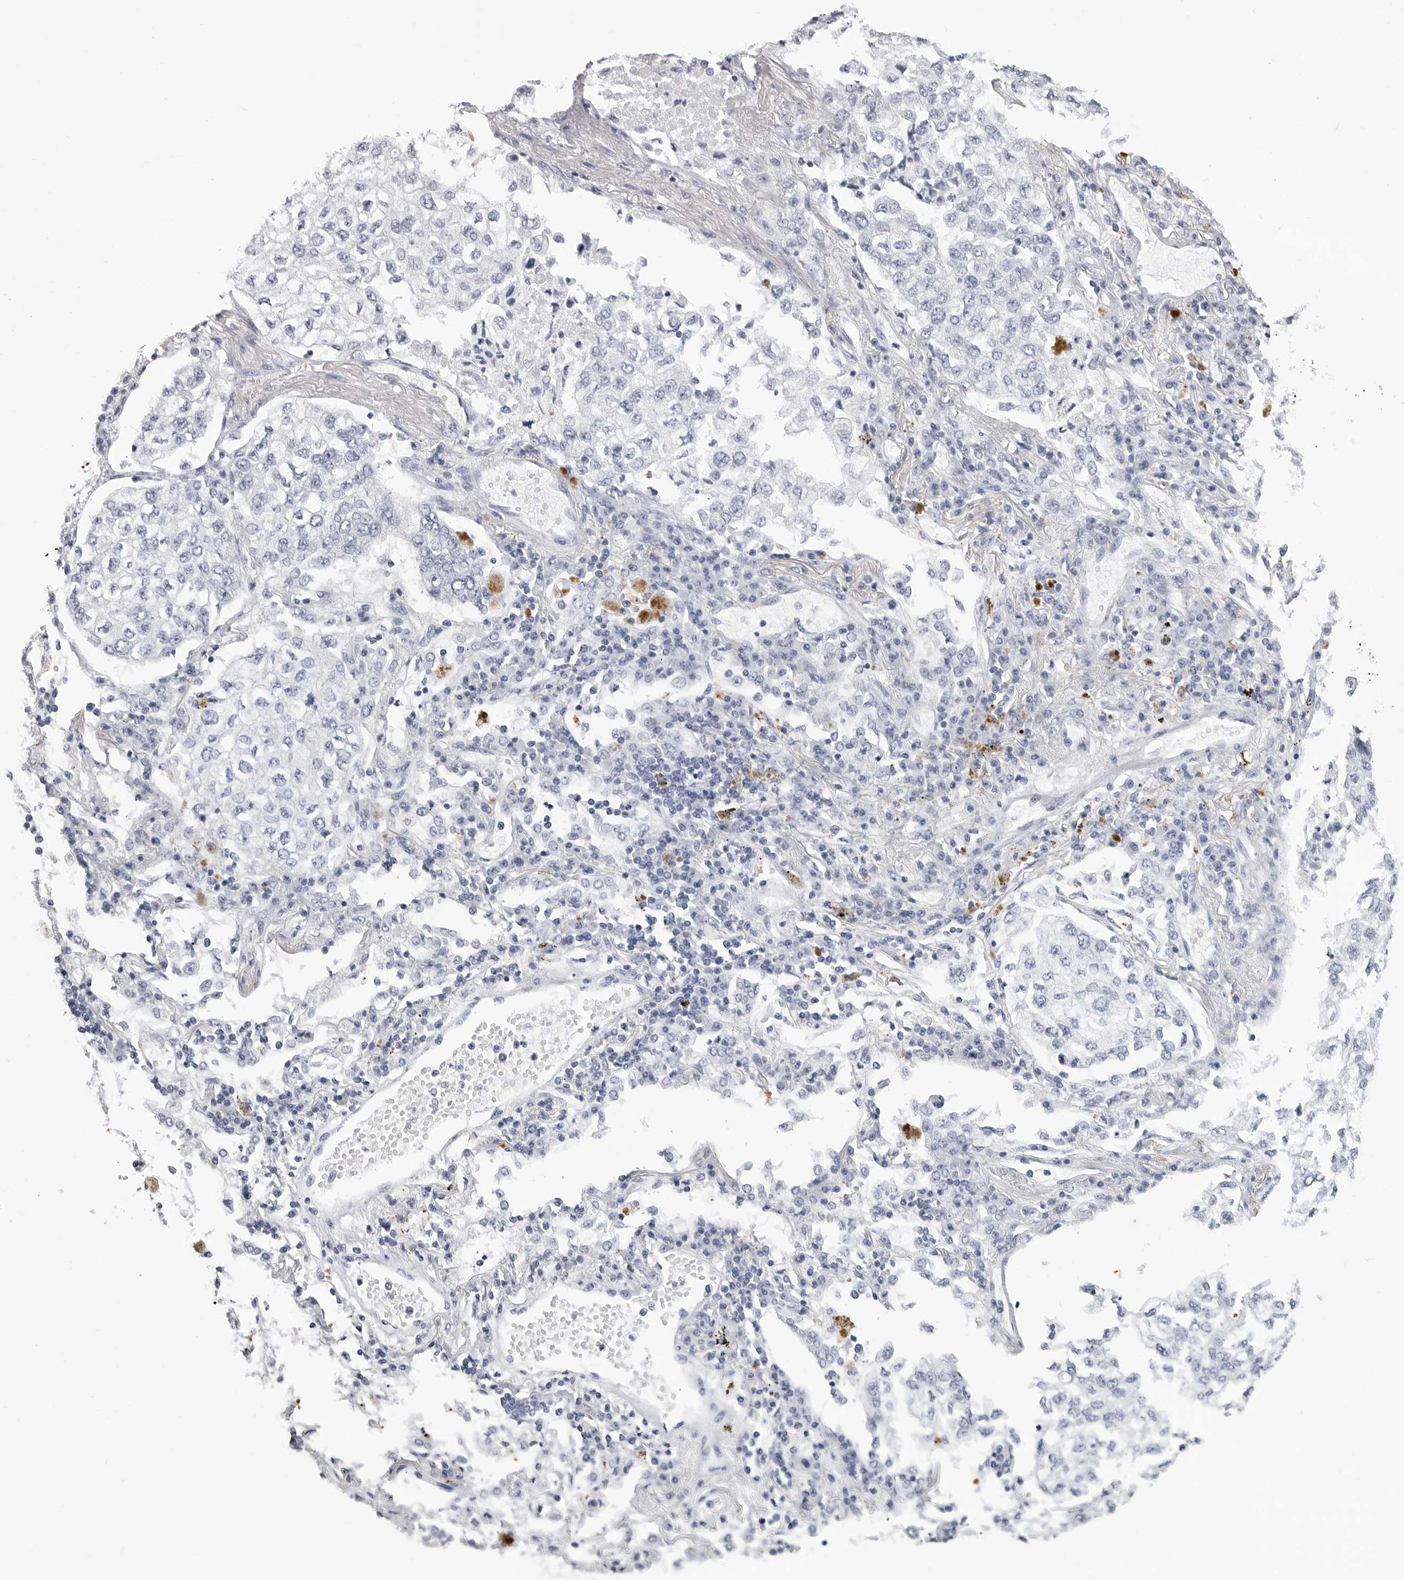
{"staining": {"intensity": "negative", "quantity": "none", "location": "none"}, "tissue": "lung cancer", "cell_type": "Tumor cells", "image_type": "cancer", "snomed": [{"axis": "morphology", "description": "Adenocarcinoma, NOS"}, {"axis": "topography", "description": "Lung"}], "caption": "DAB immunohistochemical staining of human lung cancer (adenocarcinoma) reveals no significant staining in tumor cells.", "gene": "LGALS4", "patient": {"sex": "male", "age": 63}}